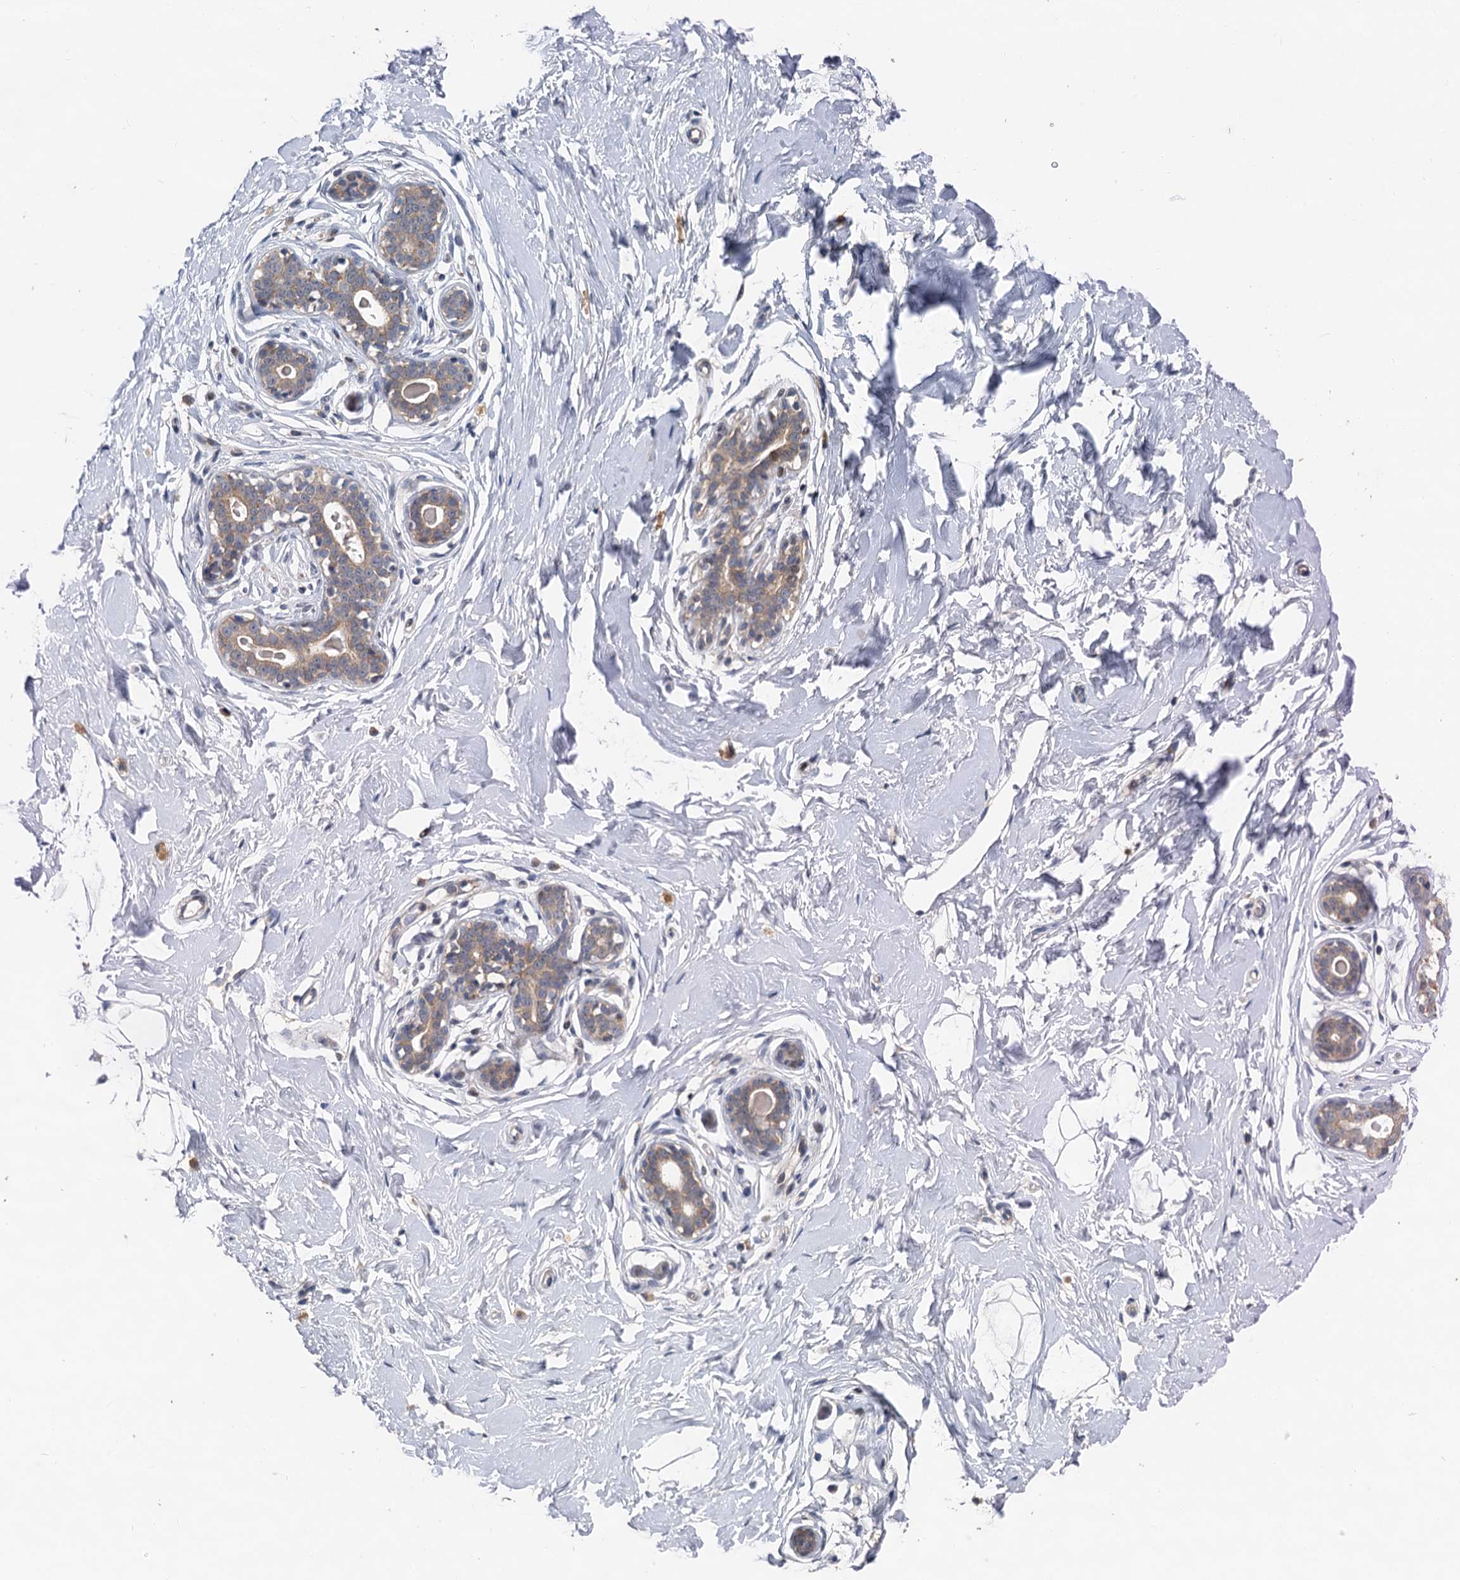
{"staining": {"intensity": "negative", "quantity": "none", "location": "none"}, "tissue": "breast", "cell_type": "Adipocytes", "image_type": "normal", "snomed": [{"axis": "morphology", "description": "Normal tissue, NOS"}, {"axis": "morphology", "description": "Adenoma, NOS"}, {"axis": "topography", "description": "Breast"}], "caption": "An IHC photomicrograph of normal breast is shown. There is no staining in adipocytes of breast.", "gene": "TMEM39A", "patient": {"sex": "female", "age": 23}}